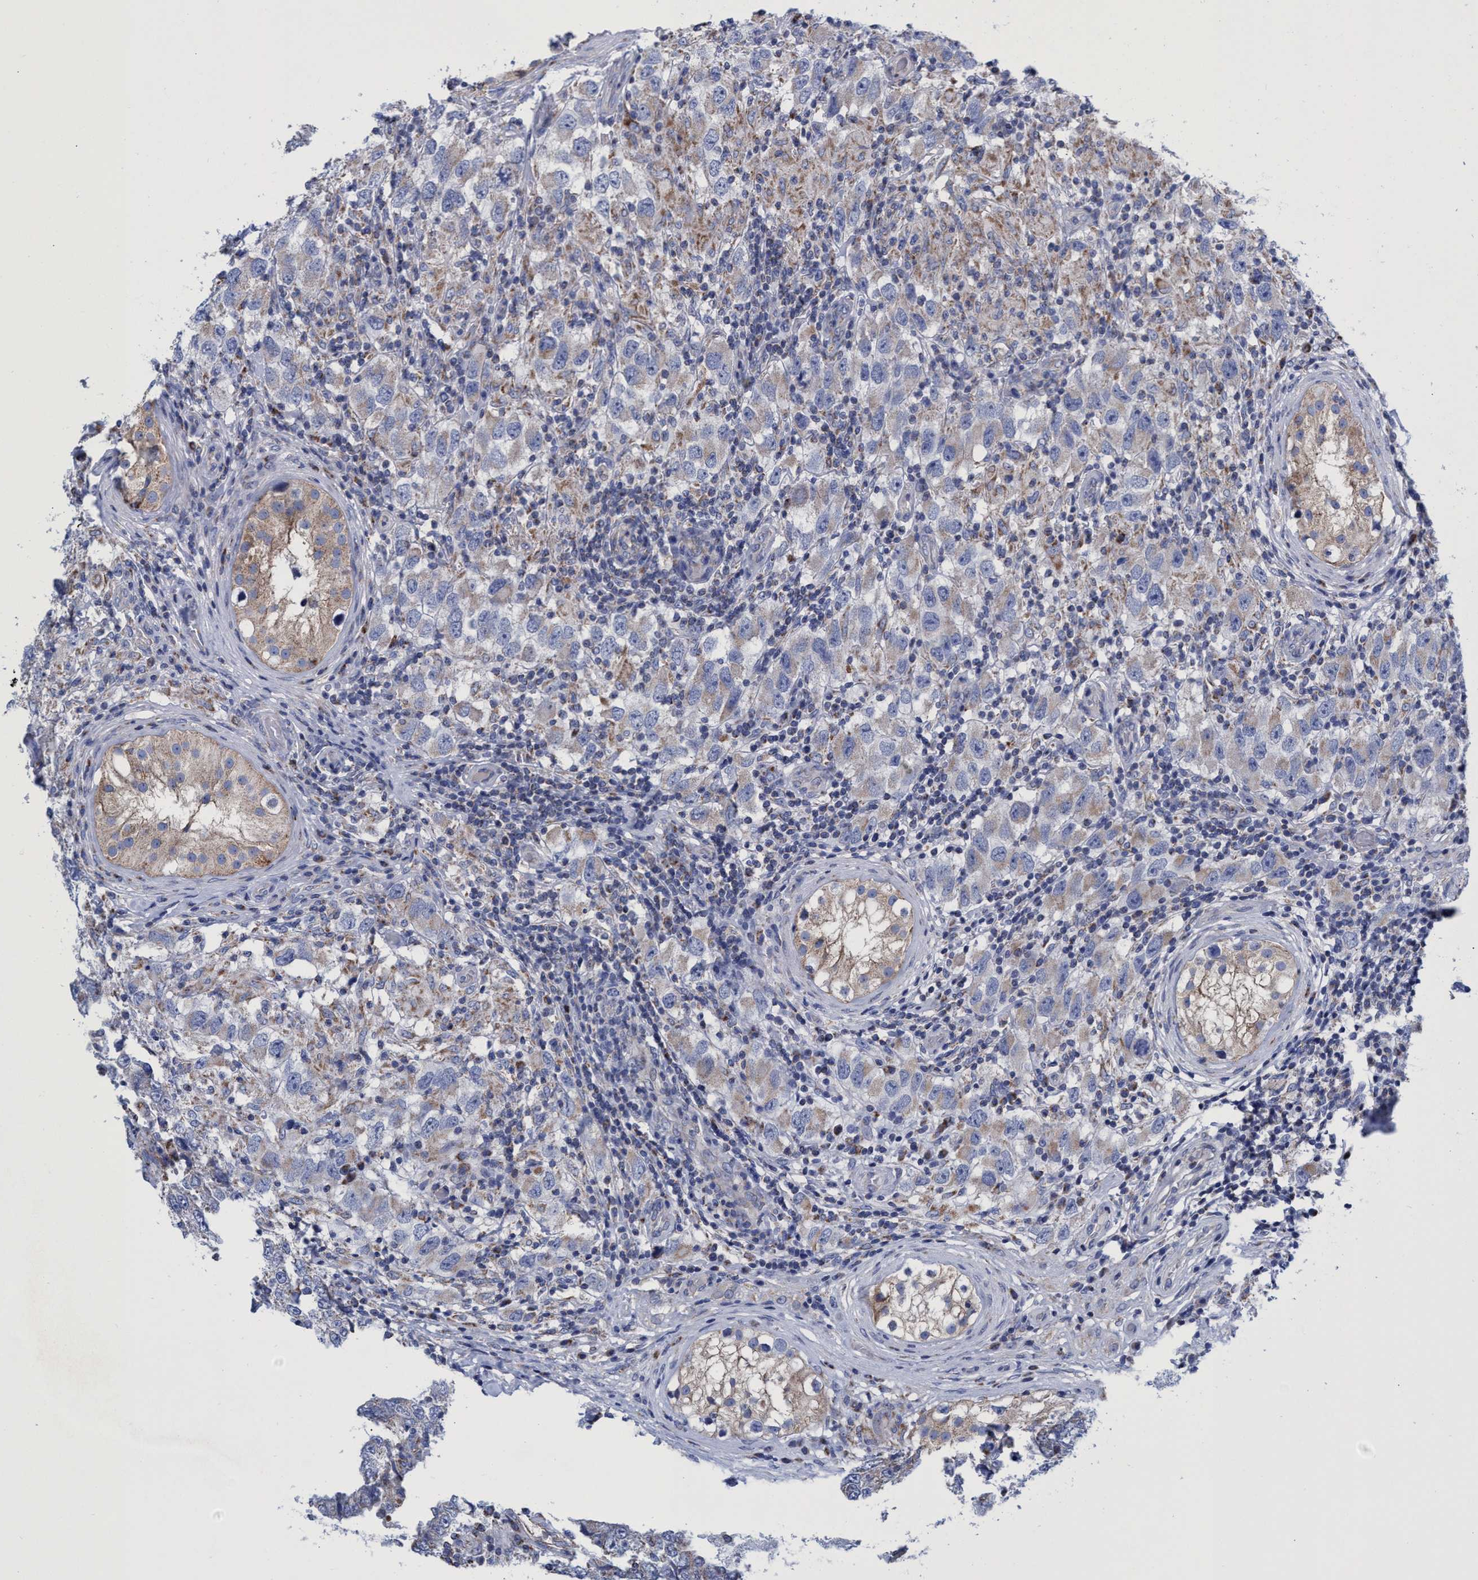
{"staining": {"intensity": "weak", "quantity": "25%-75%", "location": "cytoplasmic/membranous"}, "tissue": "testis cancer", "cell_type": "Tumor cells", "image_type": "cancer", "snomed": [{"axis": "morphology", "description": "Carcinoma, Embryonal, NOS"}, {"axis": "topography", "description": "Testis"}], "caption": "Immunohistochemistry image of neoplastic tissue: testis cancer stained using immunohistochemistry shows low levels of weak protein expression localized specifically in the cytoplasmic/membranous of tumor cells, appearing as a cytoplasmic/membranous brown color.", "gene": "ZNF750", "patient": {"sex": "male", "age": 21}}